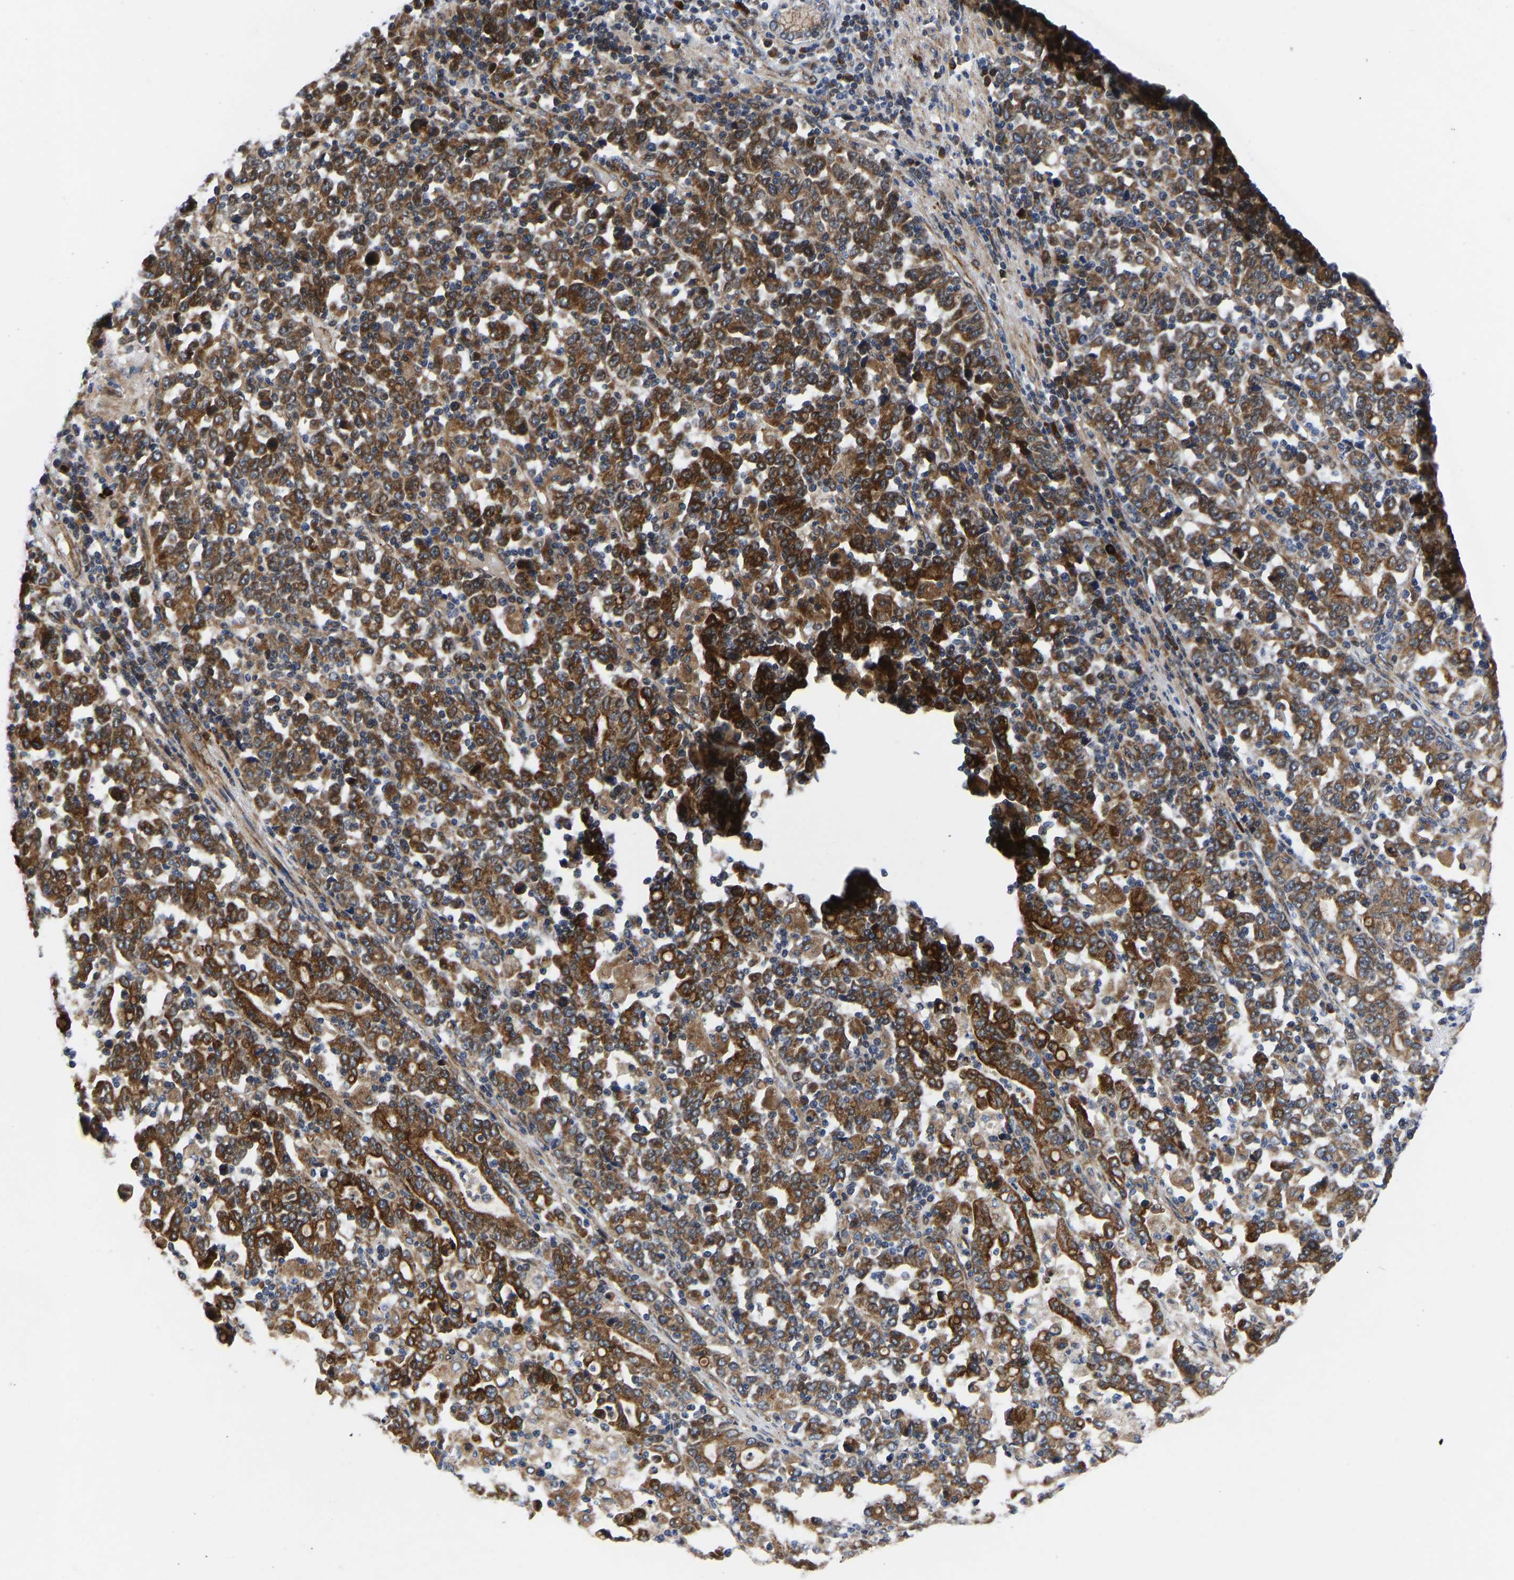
{"staining": {"intensity": "strong", "quantity": ">75%", "location": "cytoplasmic/membranous"}, "tissue": "stomach cancer", "cell_type": "Tumor cells", "image_type": "cancer", "snomed": [{"axis": "morphology", "description": "Adenocarcinoma, NOS"}, {"axis": "topography", "description": "Stomach, upper"}], "caption": "Protein staining of stomach cancer (adenocarcinoma) tissue displays strong cytoplasmic/membranous staining in approximately >75% of tumor cells. The staining was performed using DAB to visualize the protein expression in brown, while the nuclei were stained in blue with hematoxylin (Magnification: 20x).", "gene": "TMEM38B", "patient": {"sex": "male", "age": 69}}